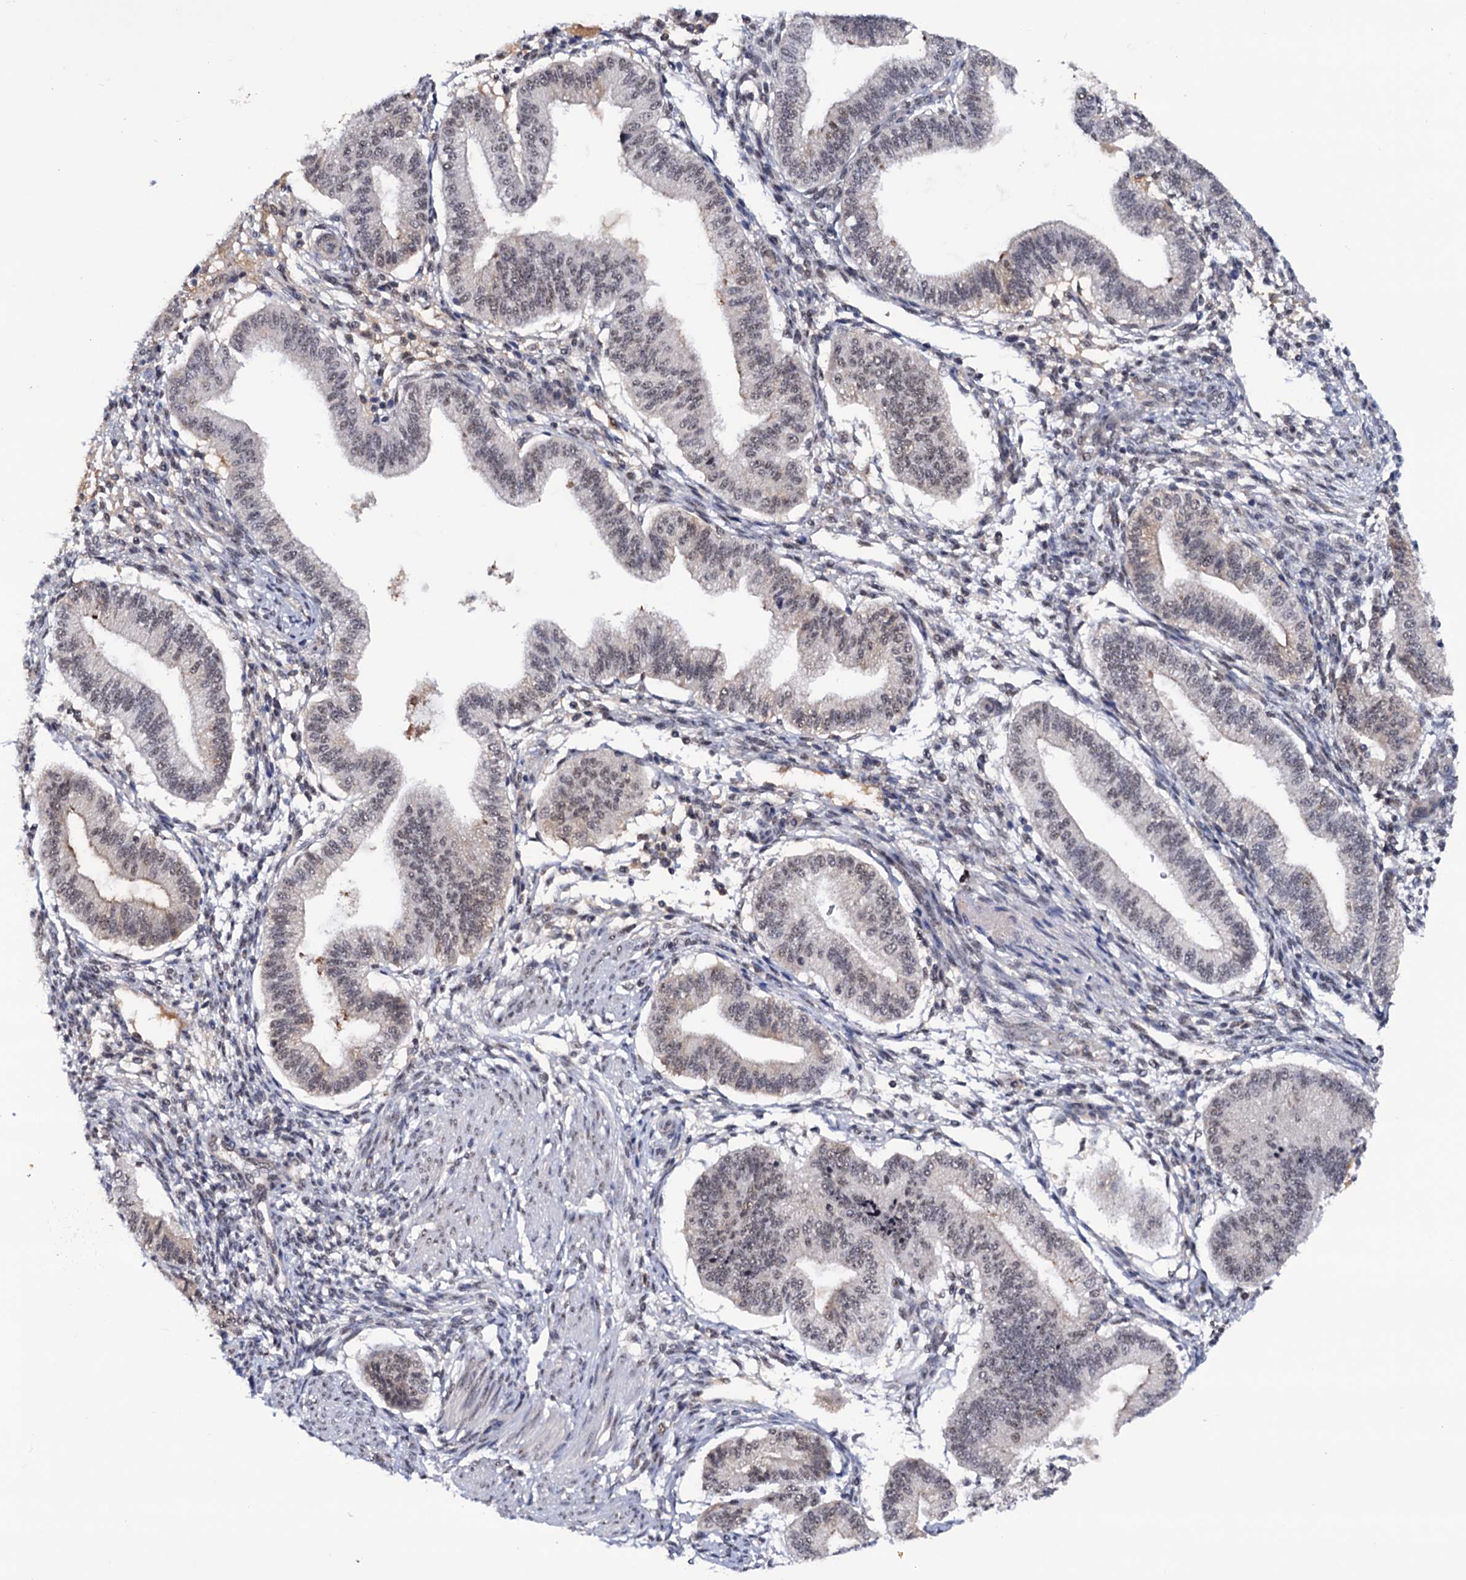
{"staining": {"intensity": "weak", "quantity": "<25%", "location": "nuclear"}, "tissue": "endometrium", "cell_type": "Cells in endometrial stroma", "image_type": "normal", "snomed": [{"axis": "morphology", "description": "Normal tissue, NOS"}, {"axis": "topography", "description": "Endometrium"}], "caption": "Photomicrograph shows no protein expression in cells in endometrial stroma of benign endometrium.", "gene": "TBC1D12", "patient": {"sex": "female", "age": 39}}